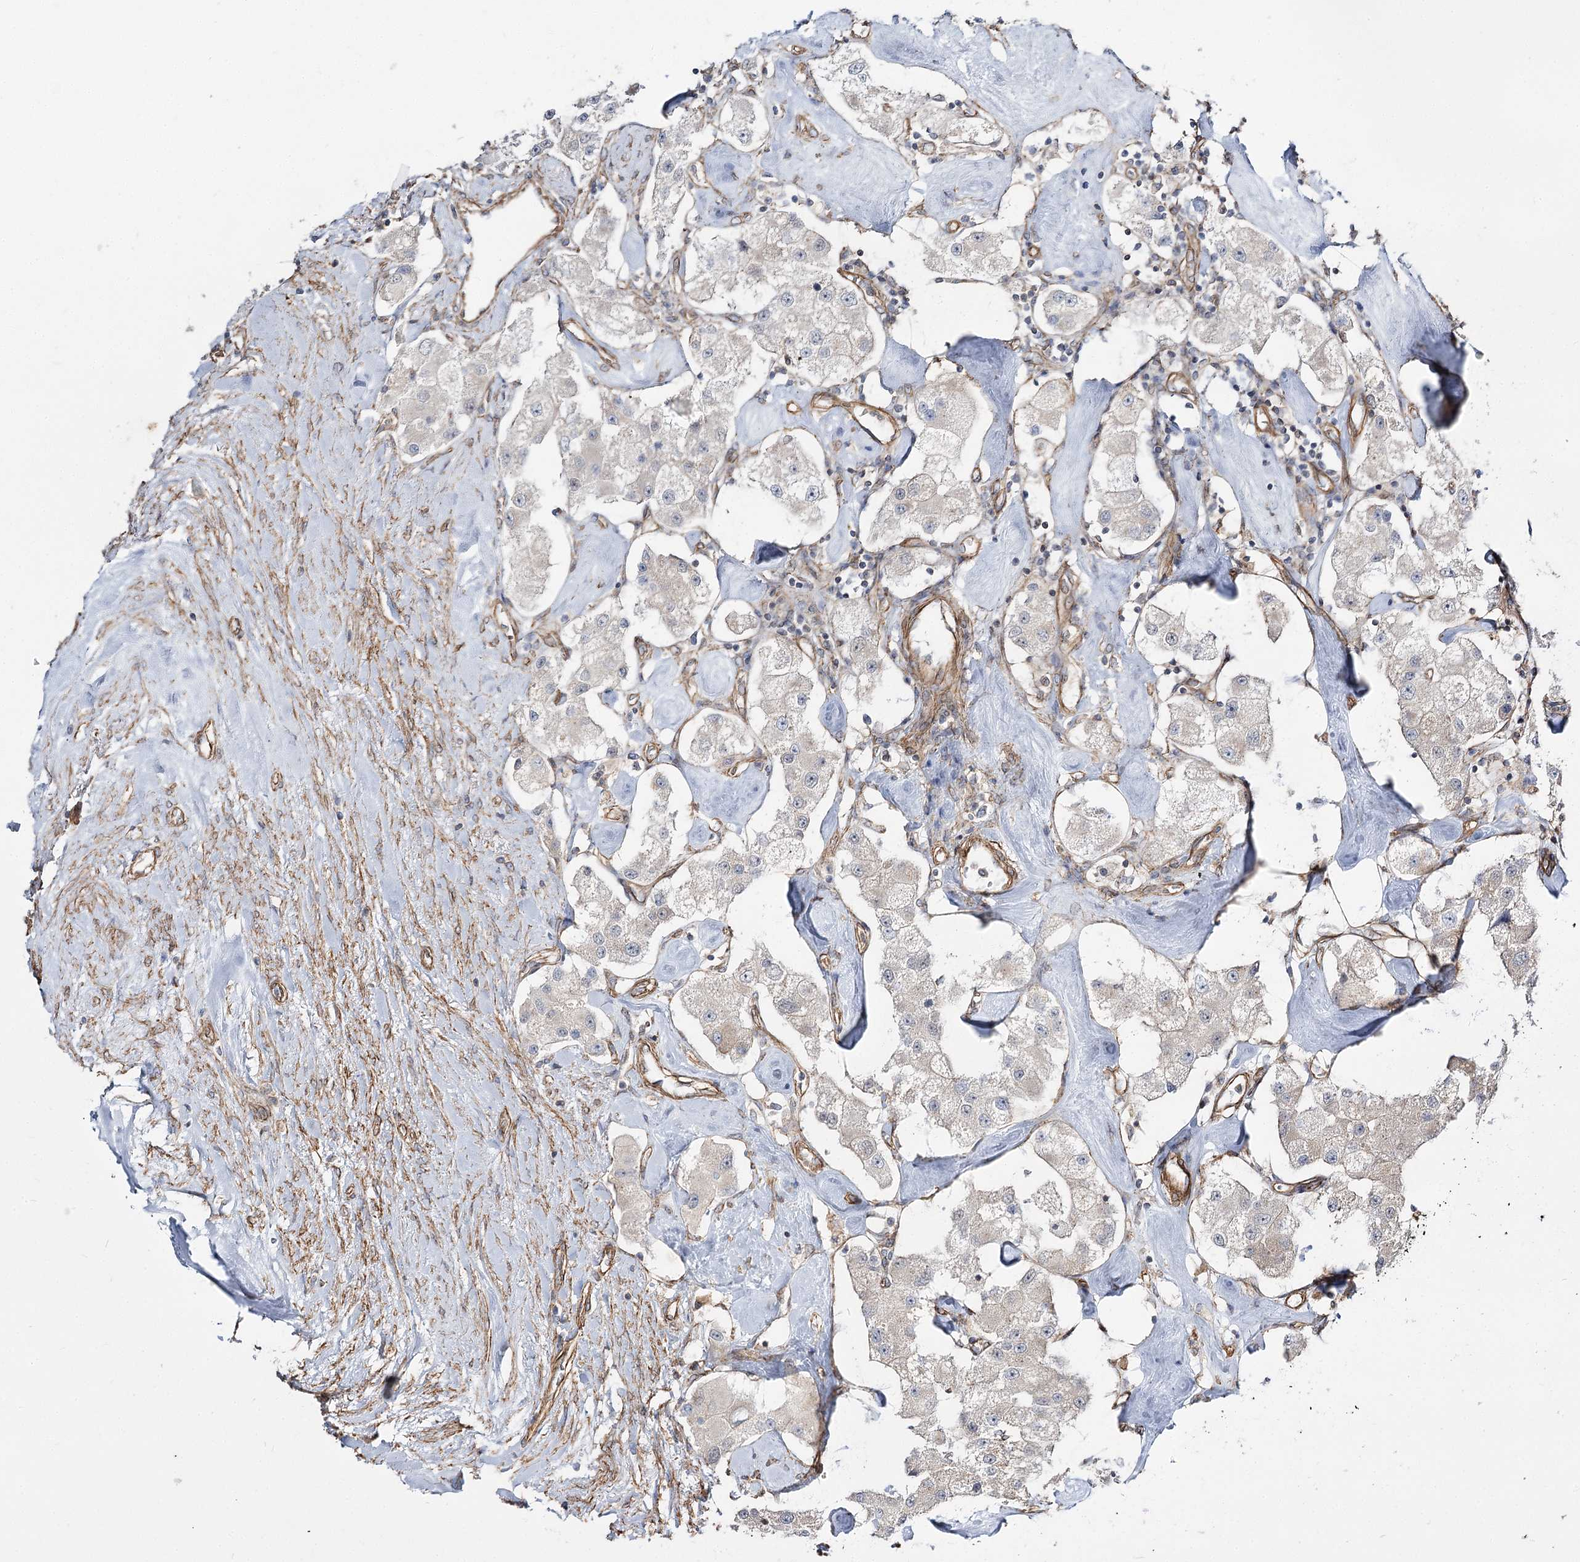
{"staining": {"intensity": "negative", "quantity": "none", "location": "none"}, "tissue": "carcinoid", "cell_type": "Tumor cells", "image_type": "cancer", "snomed": [{"axis": "morphology", "description": "Carcinoid, malignant, NOS"}, {"axis": "topography", "description": "Pancreas"}], "caption": "High magnification brightfield microscopy of carcinoid (malignant) stained with DAB (brown) and counterstained with hematoxylin (blue): tumor cells show no significant expression.", "gene": "SH3BP5L", "patient": {"sex": "male", "age": 41}}